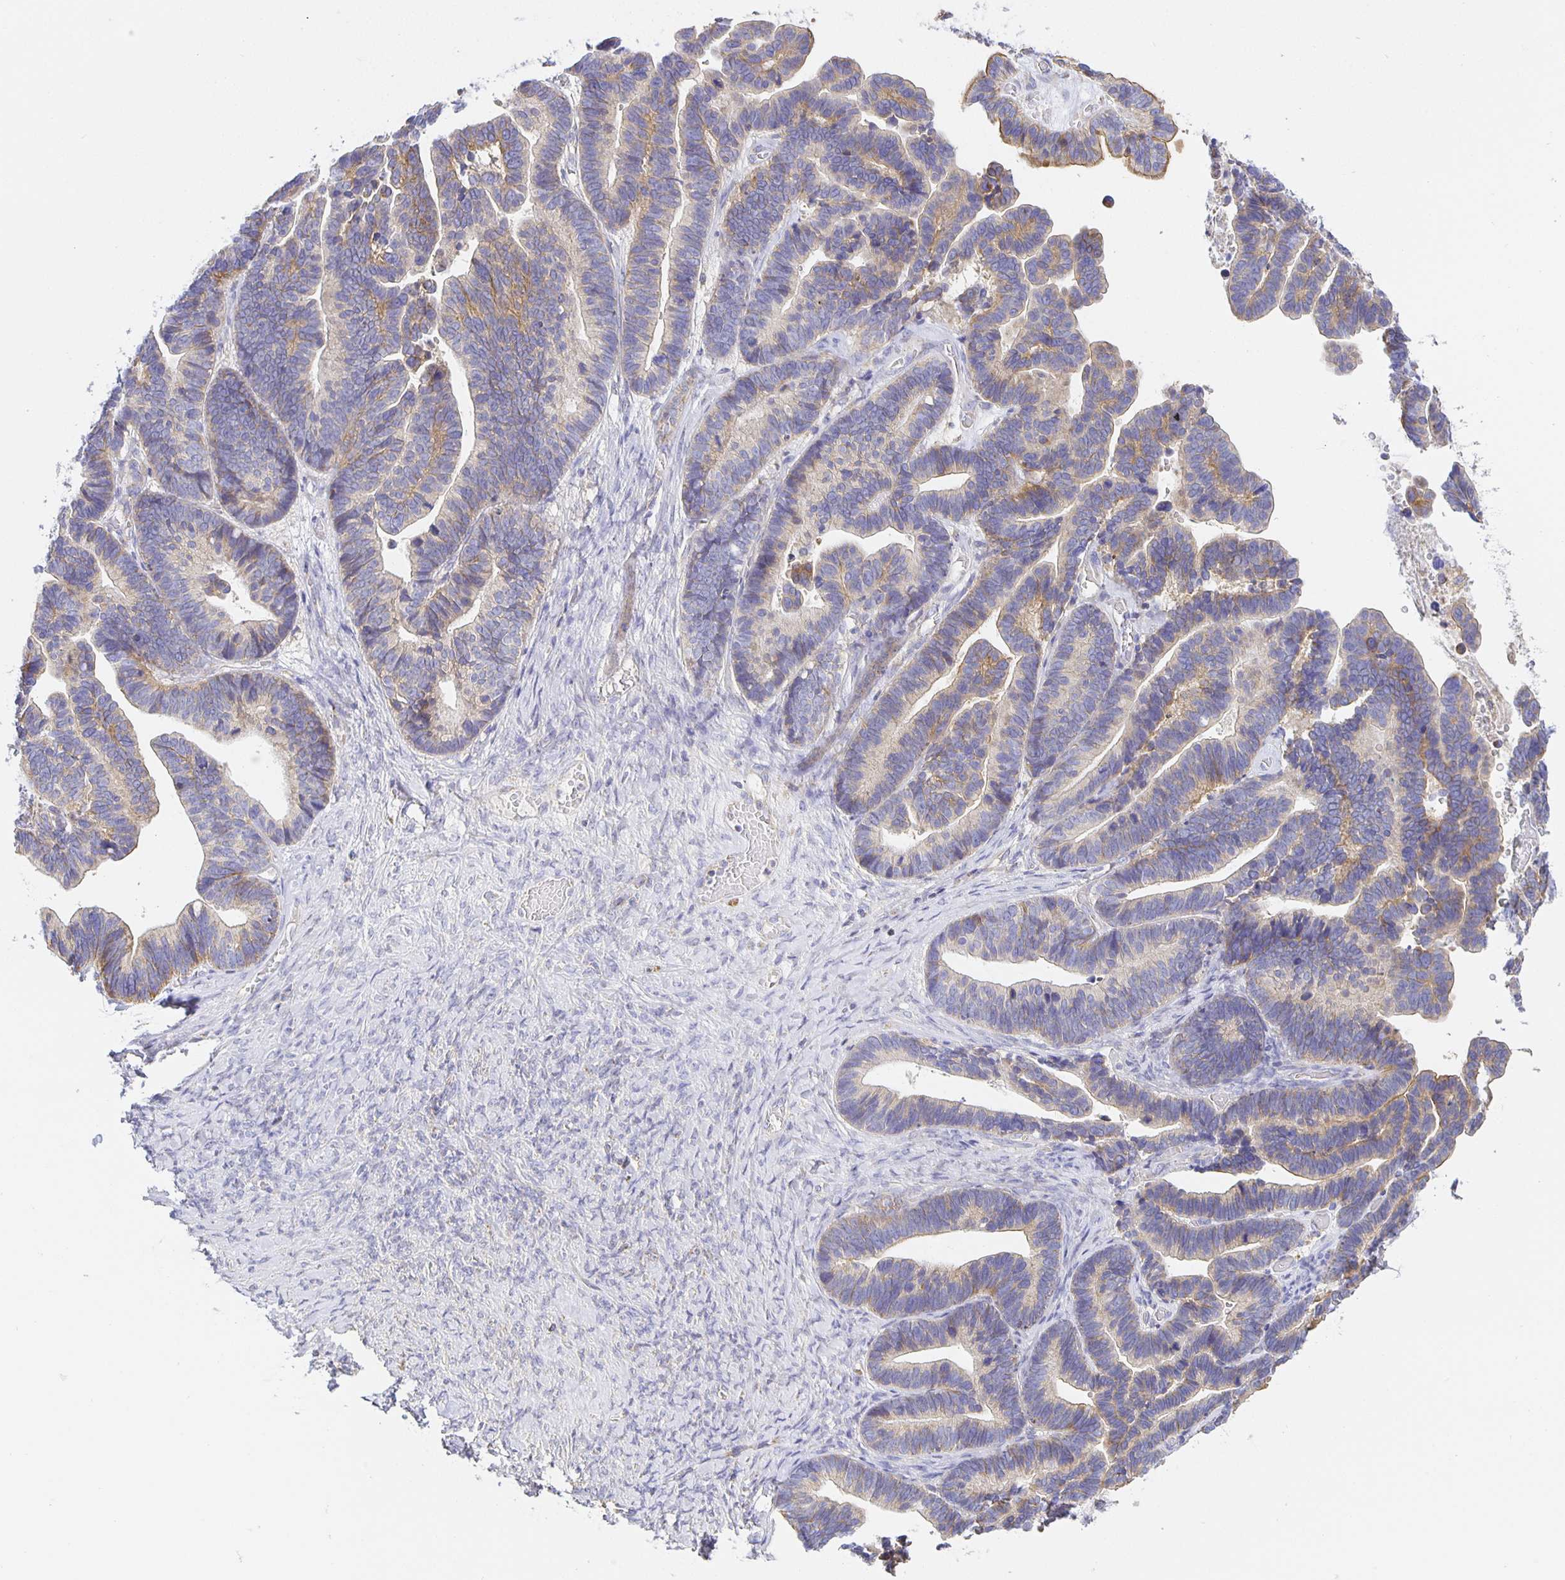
{"staining": {"intensity": "weak", "quantity": "25%-75%", "location": "cytoplasmic/membranous"}, "tissue": "ovarian cancer", "cell_type": "Tumor cells", "image_type": "cancer", "snomed": [{"axis": "morphology", "description": "Cystadenocarcinoma, serous, NOS"}, {"axis": "topography", "description": "Ovary"}], "caption": "Protein expression analysis of human serous cystadenocarcinoma (ovarian) reveals weak cytoplasmic/membranous expression in about 25%-75% of tumor cells.", "gene": "FLRT3", "patient": {"sex": "female", "age": 56}}